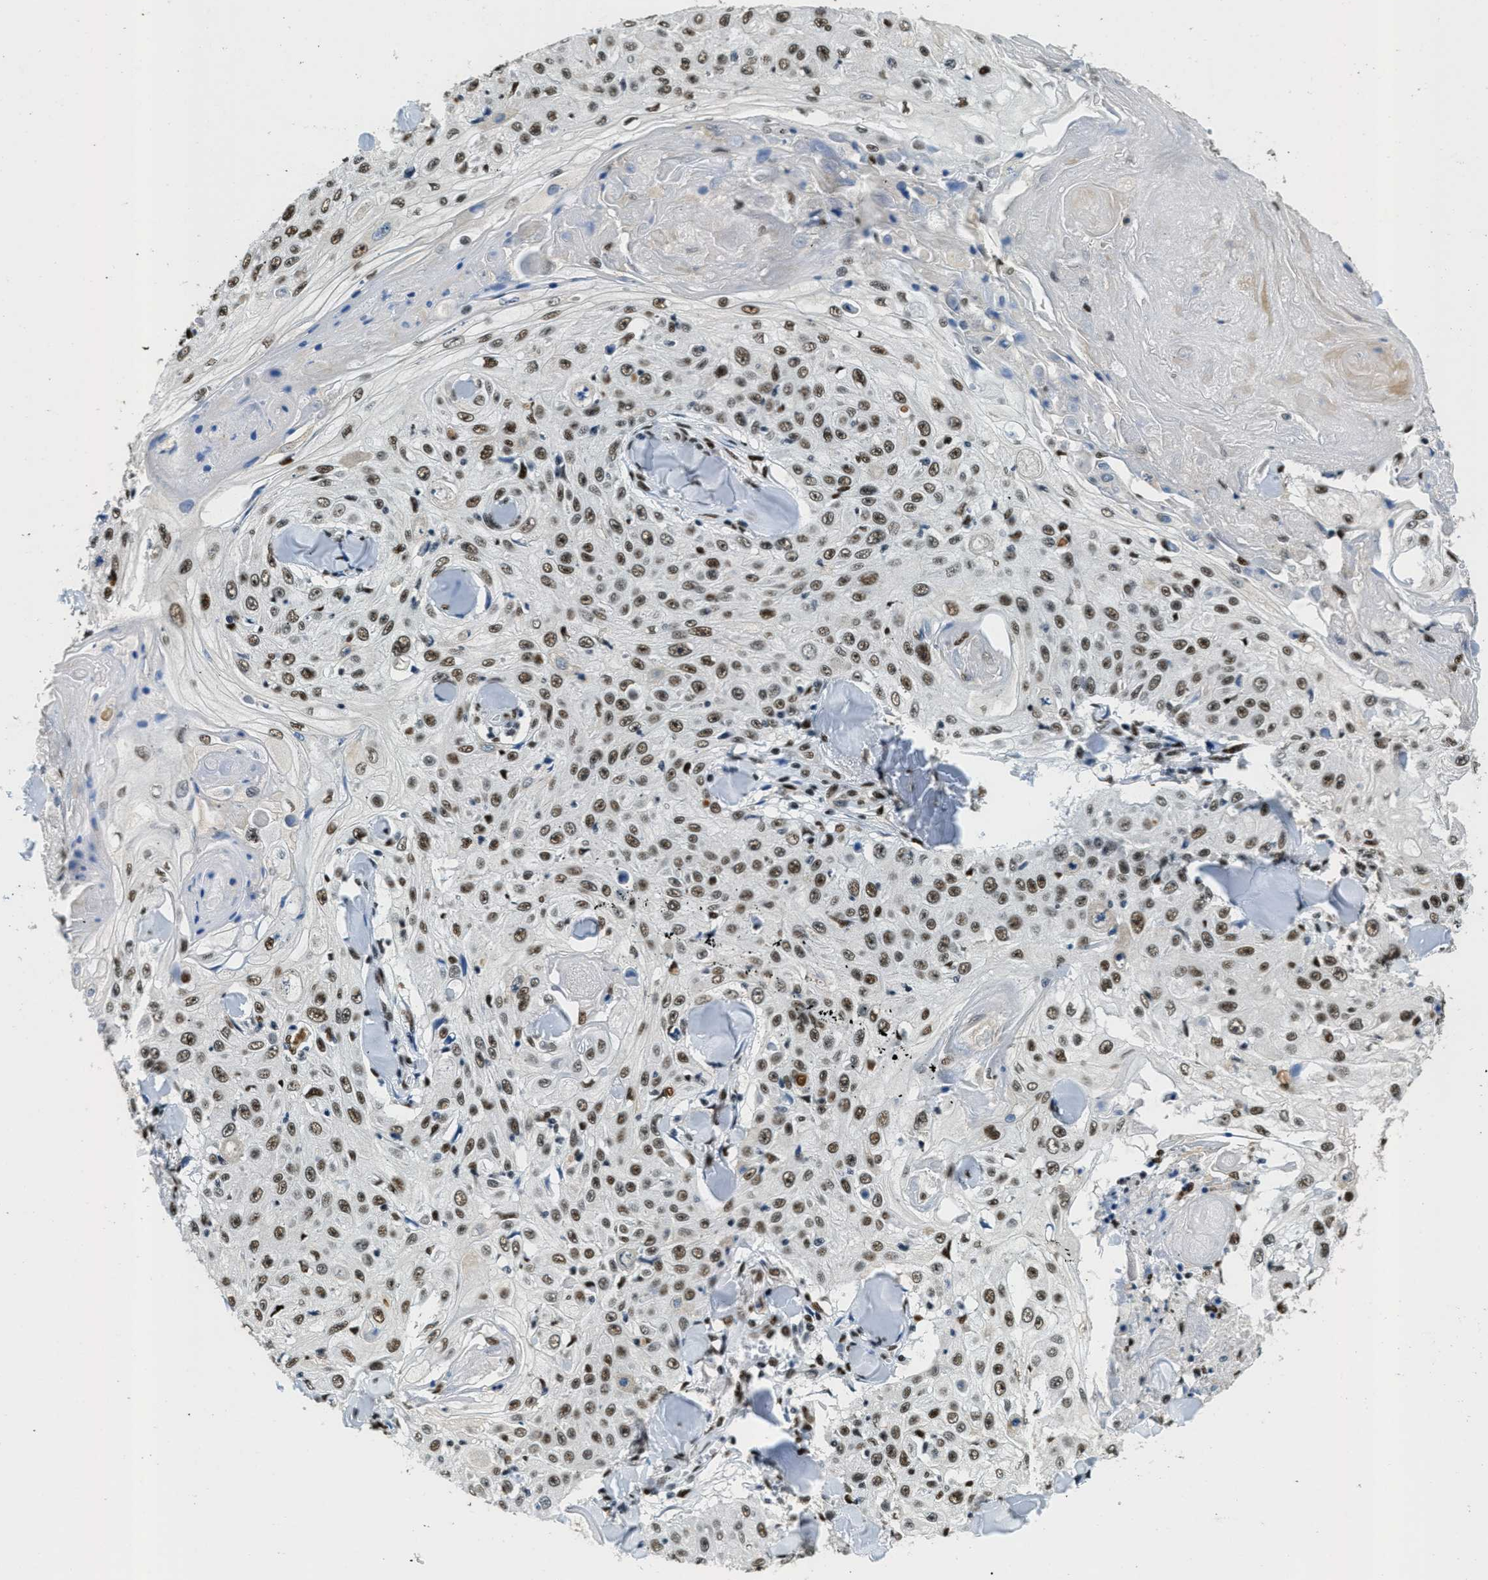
{"staining": {"intensity": "moderate", "quantity": ">75%", "location": "nuclear"}, "tissue": "skin cancer", "cell_type": "Tumor cells", "image_type": "cancer", "snomed": [{"axis": "morphology", "description": "Squamous cell carcinoma, NOS"}, {"axis": "topography", "description": "Skin"}], "caption": "IHC staining of skin cancer (squamous cell carcinoma), which reveals medium levels of moderate nuclear expression in approximately >75% of tumor cells indicating moderate nuclear protein positivity. The staining was performed using DAB (brown) for protein detection and nuclei were counterstained in hematoxylin (blue).", "gene": "SSB", "patient": {"sex": "male", "age": 86}}